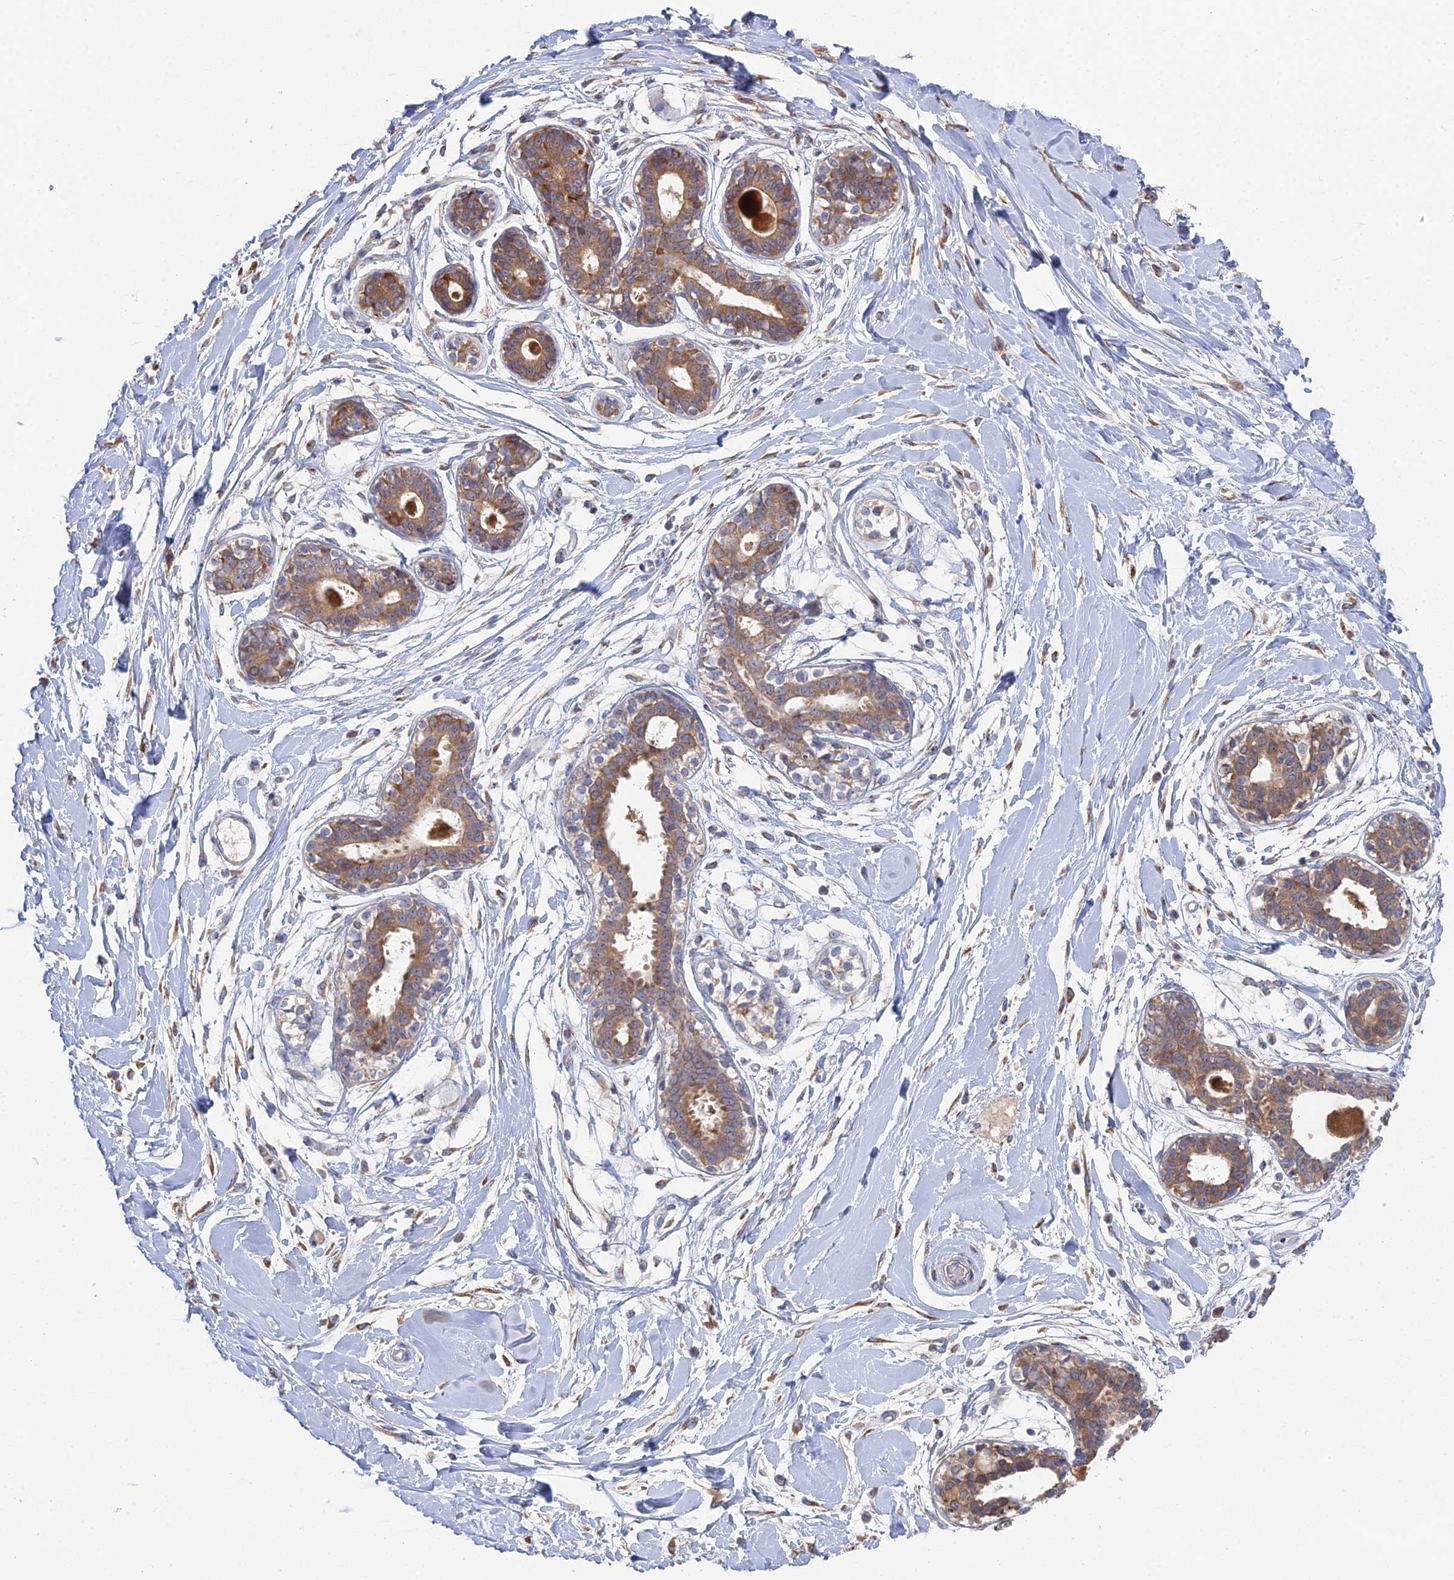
{"staining": {"intensity": "negative", "quantity": "none", "location": "none"}, "tissue": "breast", "cell_type": "Adipocytes", "image_type": "normal", "snomed": [{"axis": "morphology", "description": "Normal tissue, NOS"}, {"axis": "topography", "description": "Breast"}], "caption": "High power microscopy photomicrograph of an IHC histopathology image of benign breast, revealing no significant positivity in adipocytes.", "gene": "TRAPPC6A", "patient": {"sex": "female", "age": 45}}